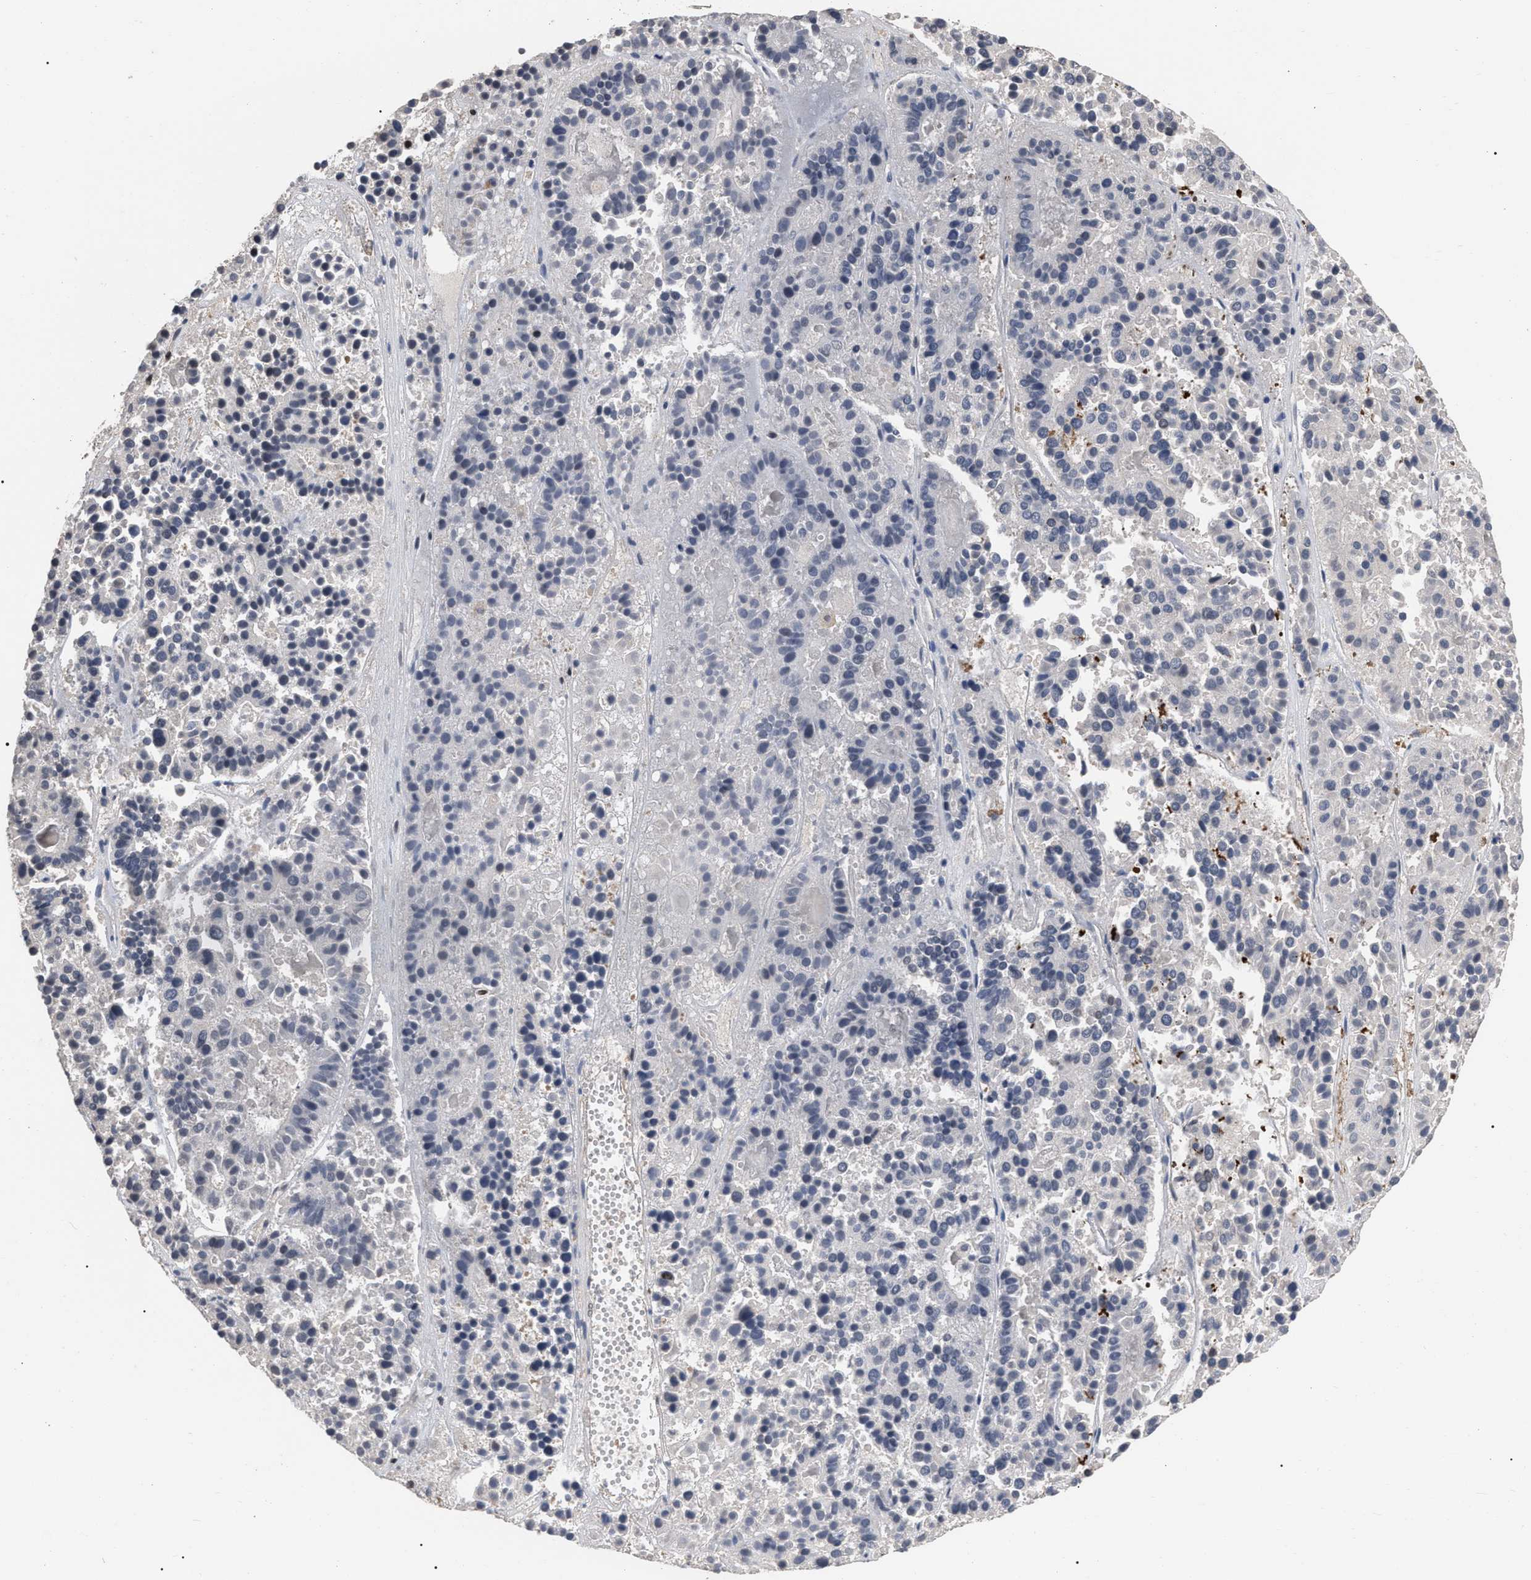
{"staining": {"intensity": "negative", "quantity": "none", "location": "none"}, "tissue": "pancreatic cancer", "cell_type": "Tumor cells", "image_type": "cancer", "snomed": [{"axis": "morphology", "description": "Adenocarcinoma, NOS"}, {"axis": "topography", "description": "Pancreas"}], "caption": "The histopathology image demonstrates no significant staining in tumor cells of pancreatic cancer (adenocarcinoma).", "gene": "JAZF1", "patient": {"sex": "male", "age": 50}}